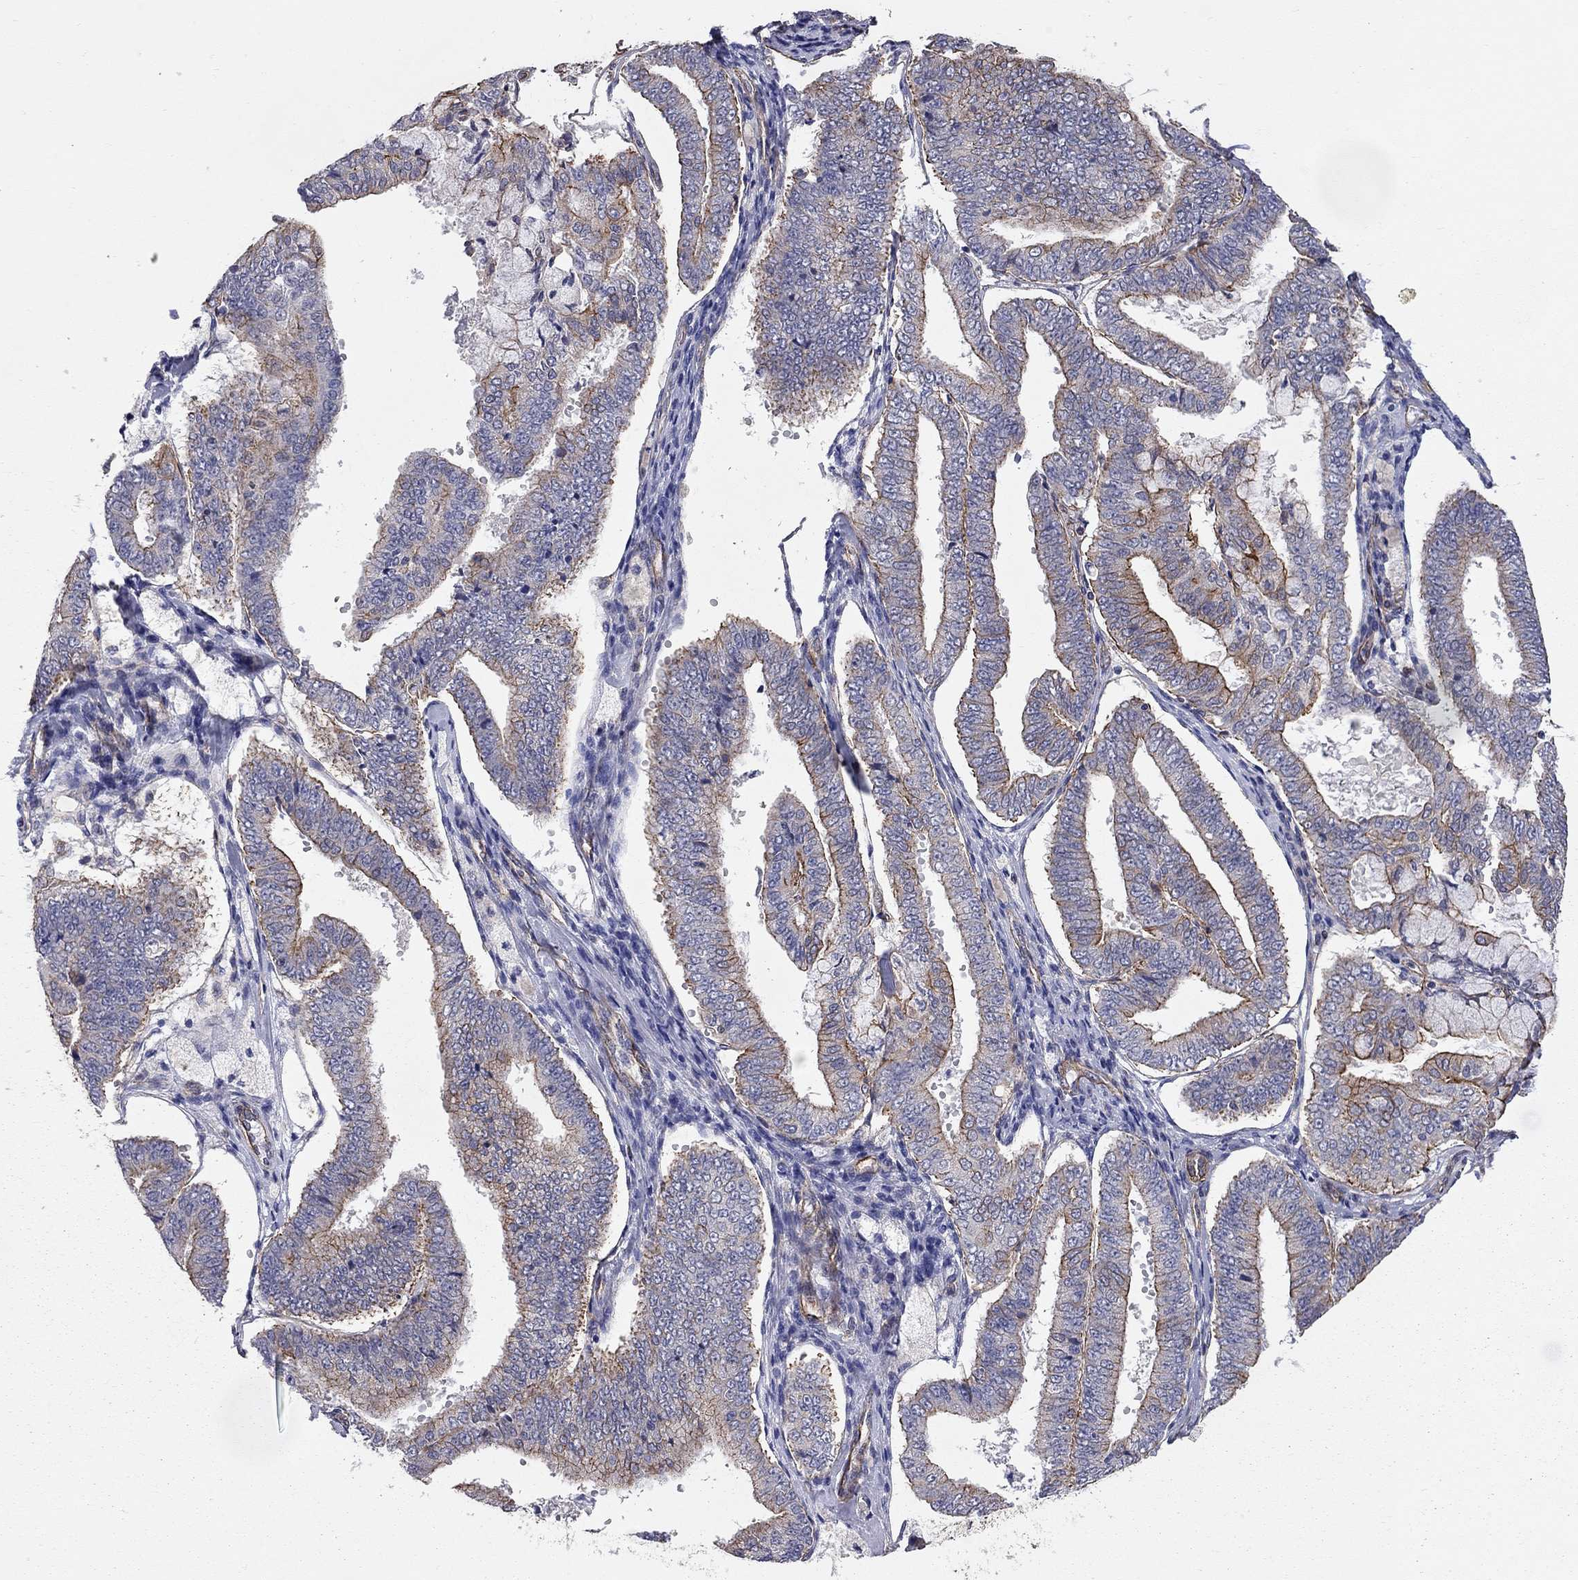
{"staining": {"intensity": "strong", "quantity": "25%-75%", "location": "cytoplasmic/membranous"}, "tissue": "endometrial cancer", "cell_type": "Tumor cells", "image_type": "cancer", "snomed": [{"axis": "morphology", "description": "Adenocarcinoma, NOS"}, {"axis": "topography", "description": "Endometrium"}], "caption": "Protein expression by IHC exhibits strong cytoplasmic/membranous staining in about 25%-75% of tumor cells in endometrial cancer. (Stains: DAB (3,3'-diaminobenzidine) in brown, nuclei in blue, Microscopy: brightfield microscopy at high magnification).", "gene": "BICDL2", "patient": {"sex": "female", "age": 63}}